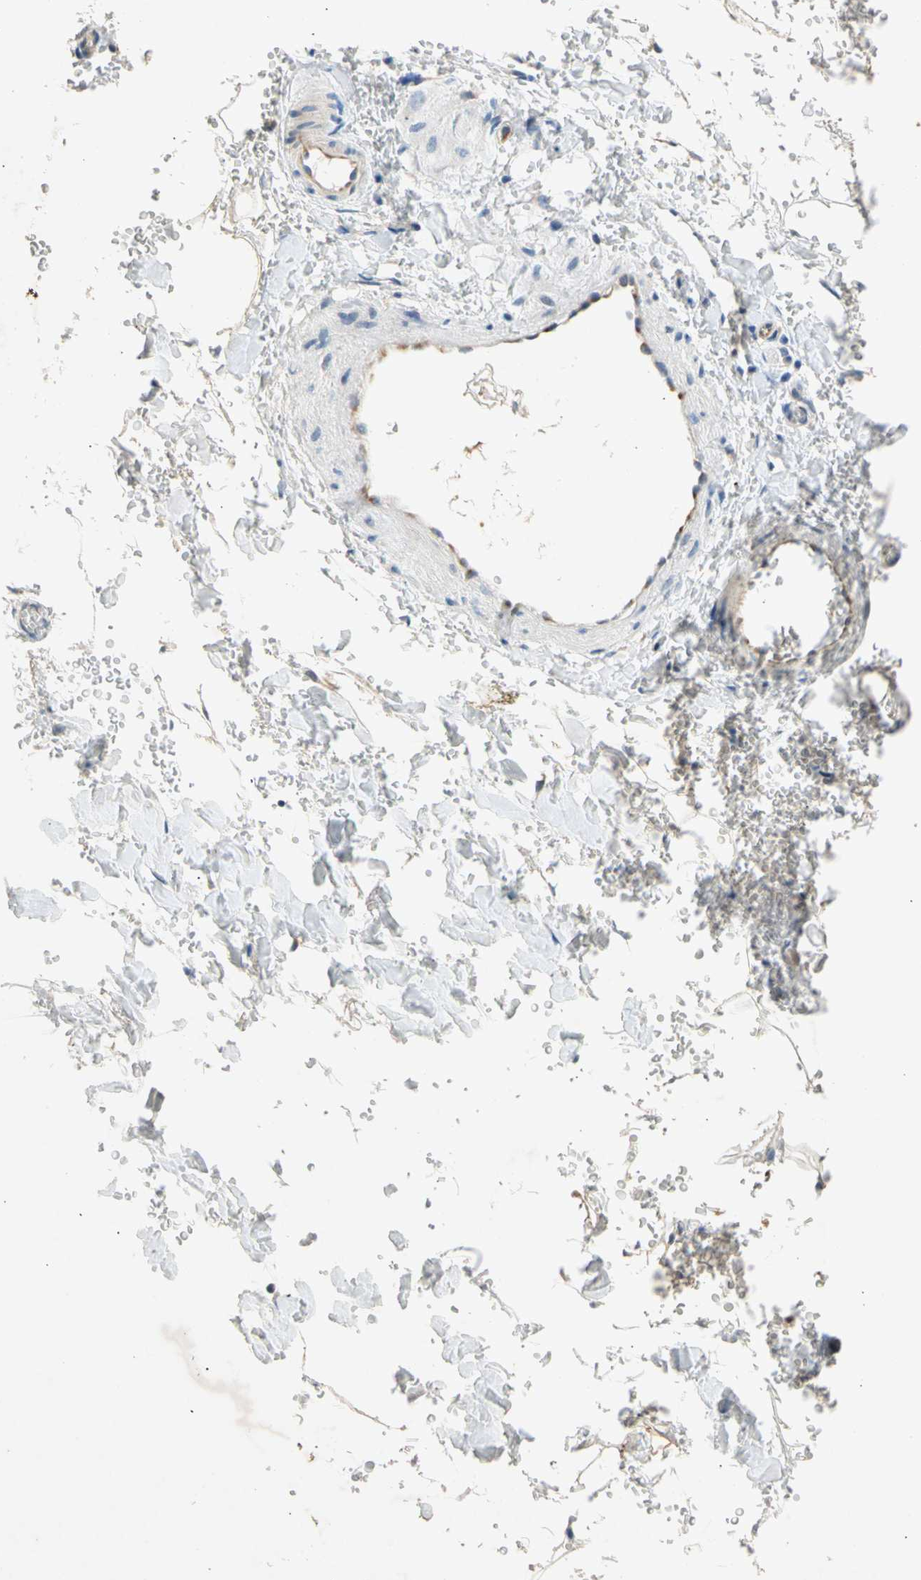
{"staining": {"intensity": "negative", "quantity": "none", "location": "none"}, "tissue": "adipose tissue", "cell_type": "Adipocytes", "image_type": "normal", "snomed": [{"axis": "morphology", "description": "Normal tissue, NOS"}, {"axis": "morphology", "description": "Carcinoma, NOS"}, {"axis": "topography", "description": "Pancreas"}, {"axis": "topography", "description": "Peripheral nerve tissue"}], "caption": "Unremarkable adipose tissue was stained to show a protein in brown. There is no significant positivity in adipocytes. (Brightfield microscopy of DAB immunohistochemistry (IHC) at high magnification).", "gene": "GASK1B", "patient": {"sex": "female", "age": 29}}